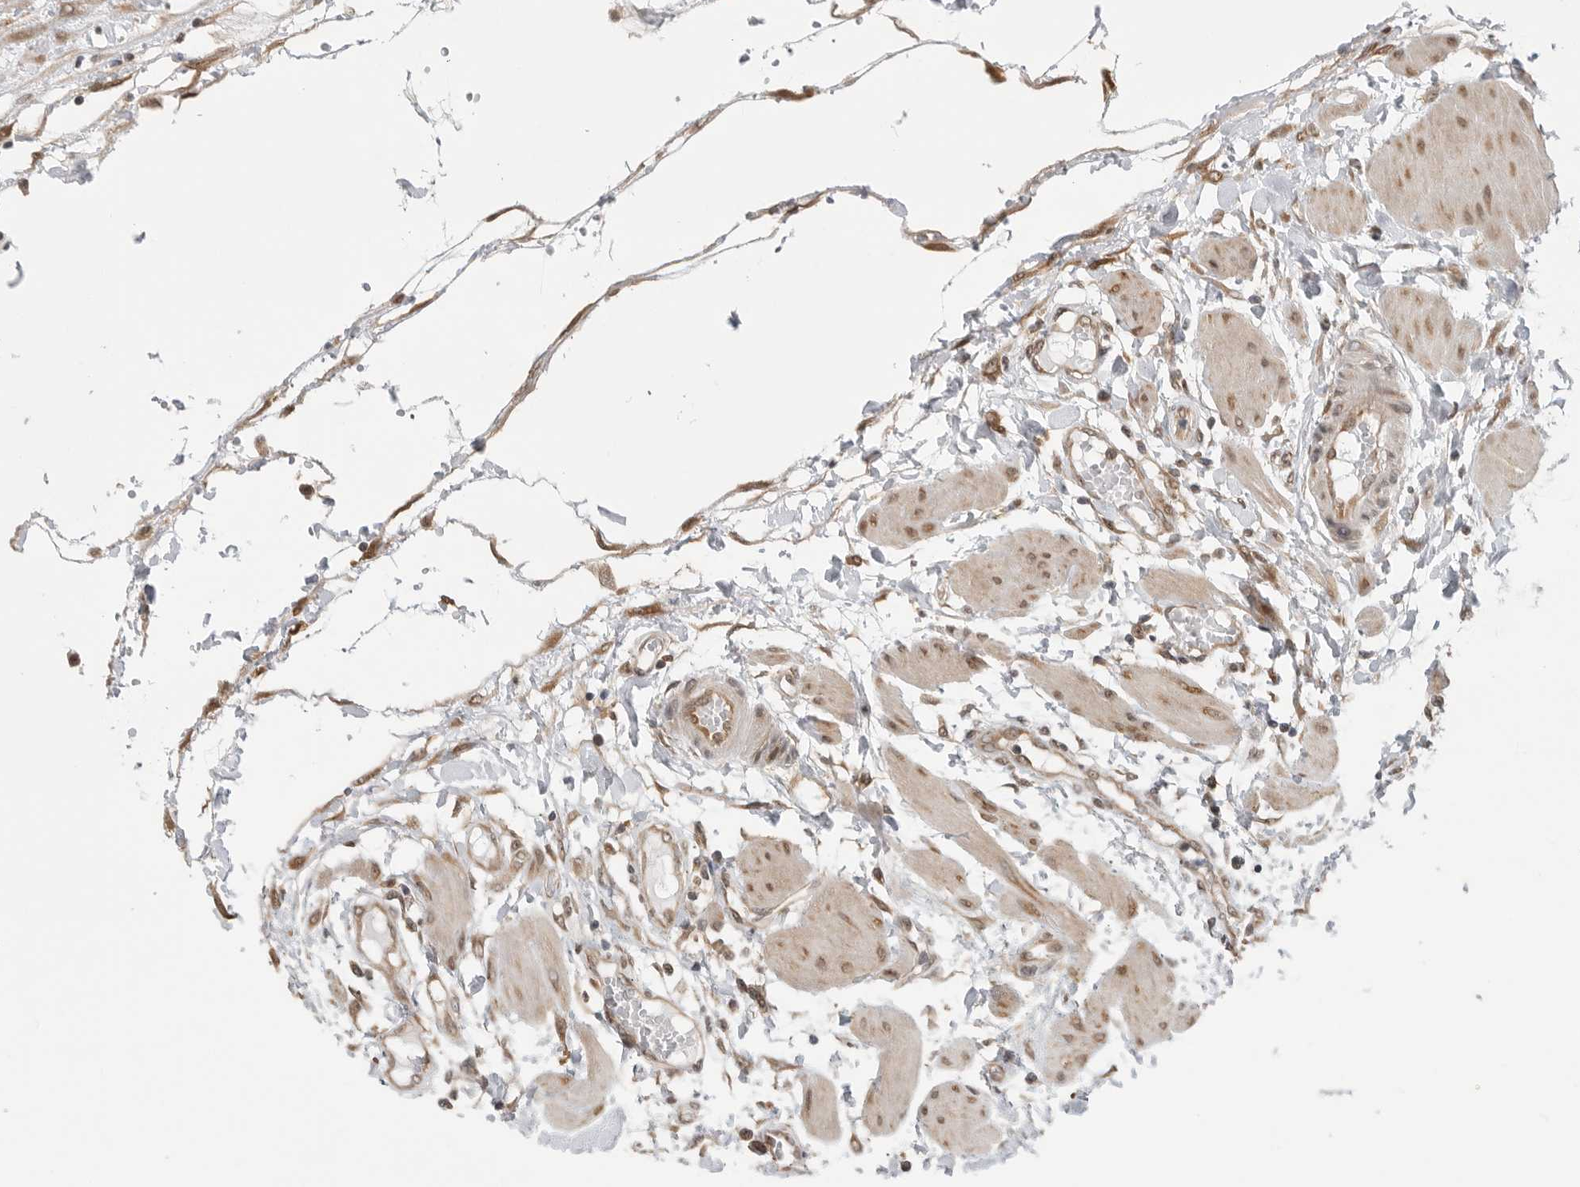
{"staining": {"intensity": "moderate", "quantity": ">75%", "location": "cytoplasmic/membranous,nuclear"}, "tissue": "fallopian tube", "cell_type": "Glandular cells", "image_type": "normal", "snomed": [{"axis": "morphology", "description": "Normal tissue, NOS"}, {"axis": "topography", "description": "Fallopian tube"}, {"axis": "topography", "description": "Placenta"}], "caption": "Benign fallopian tube demonstrates moderate cytoplasmic/membranous,nuclear expression in approximately >75% of glandular cells.", "gene": "VPS50", "patient": {"sex": "female", "age": 32}}